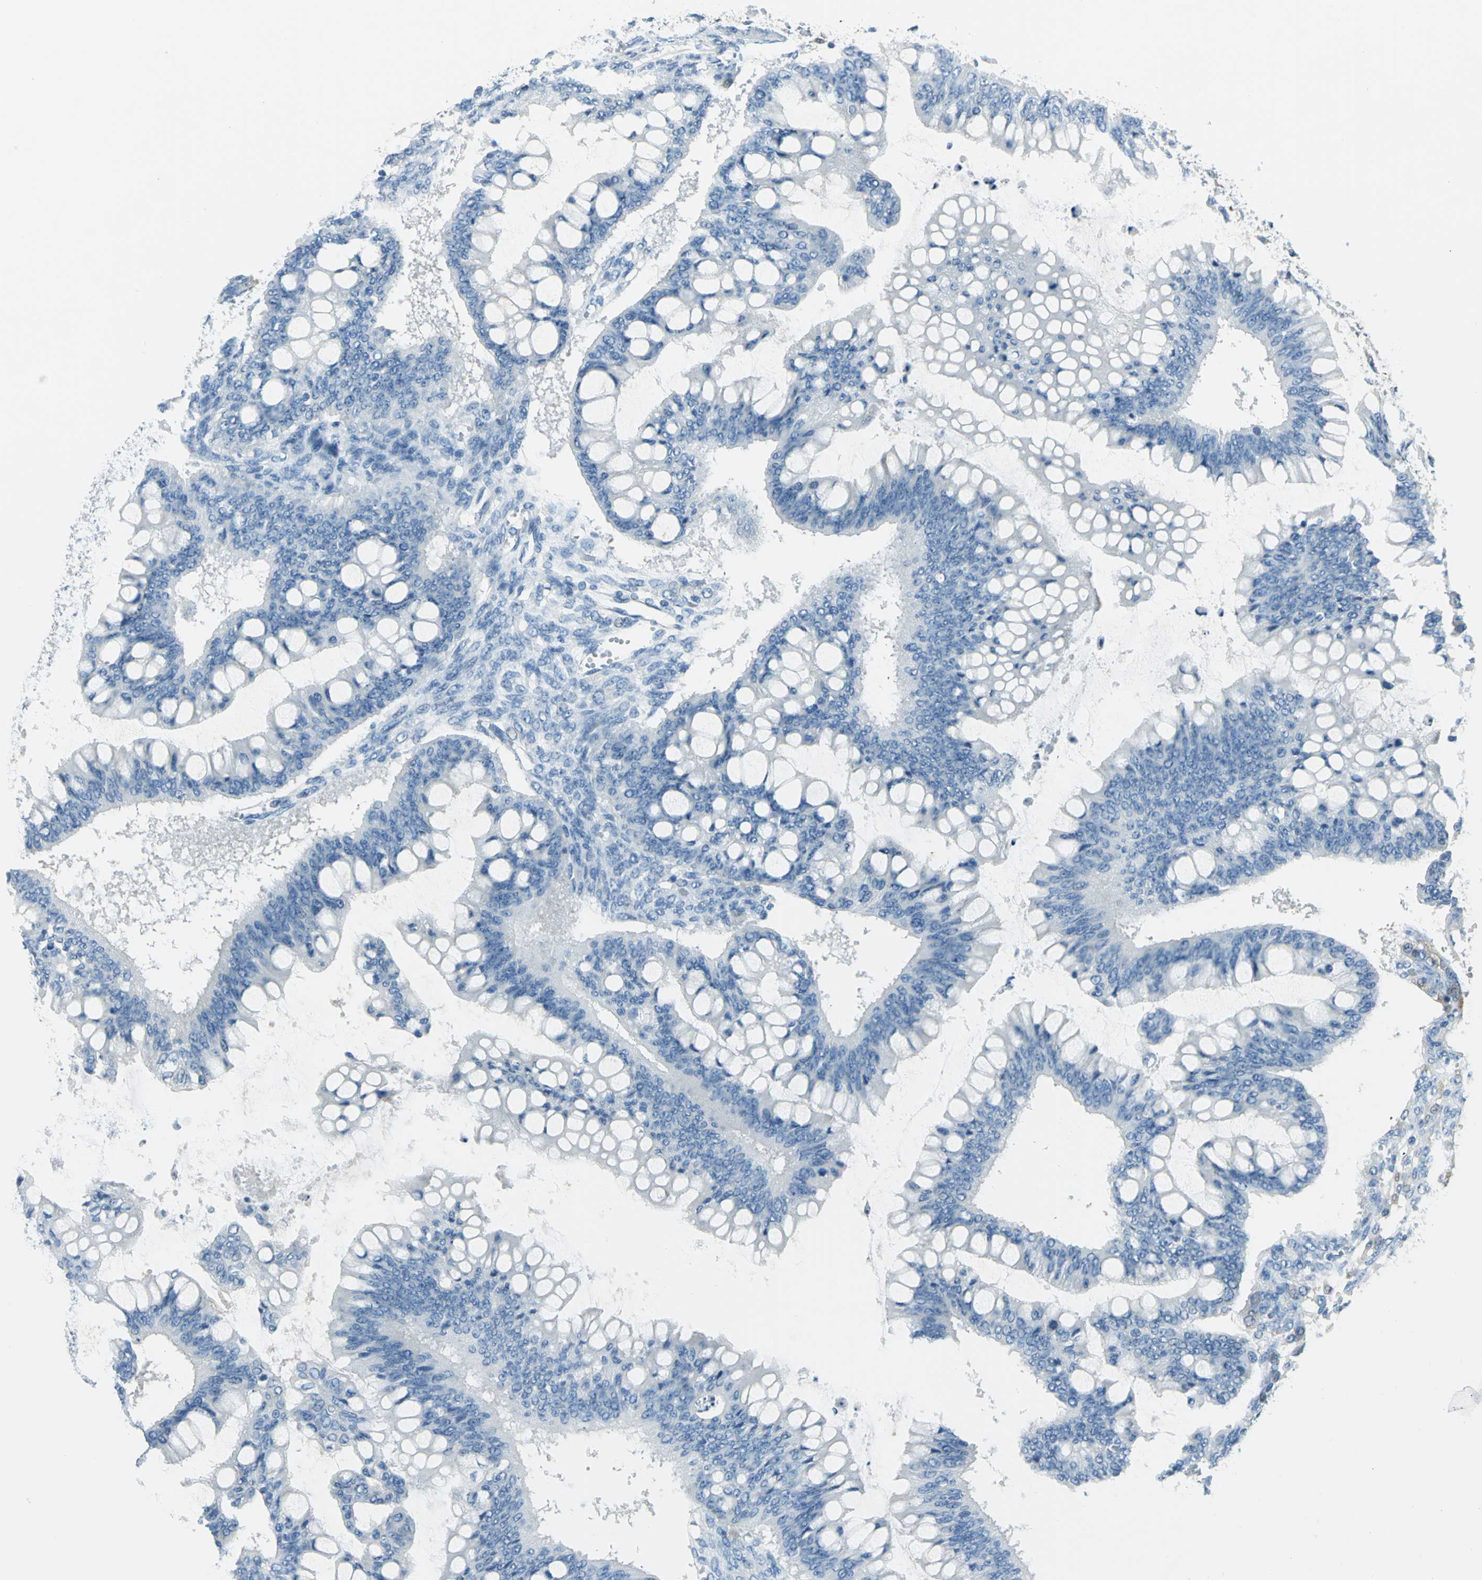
{"staining": {"intensity": "negative", "quantity": "none", "location": "none"}, "tissue": "ovarian cancer", "cell_type": "Tumor cells", "image_type": "cancer", "snomed": [{"axis": "morphology", "description": "Cystadenocarcinoma, mucinous, NOS"}, {"axis": "topography", "description": "Ovary"}], "caption": "Human ovarian mucinous cystadenocarcinoma stained for a protein using immunohistochemistry exhibits no staining in tumor cells.", "gene": "UCHL1", "patient": {"sex": "female", "age": 73}}